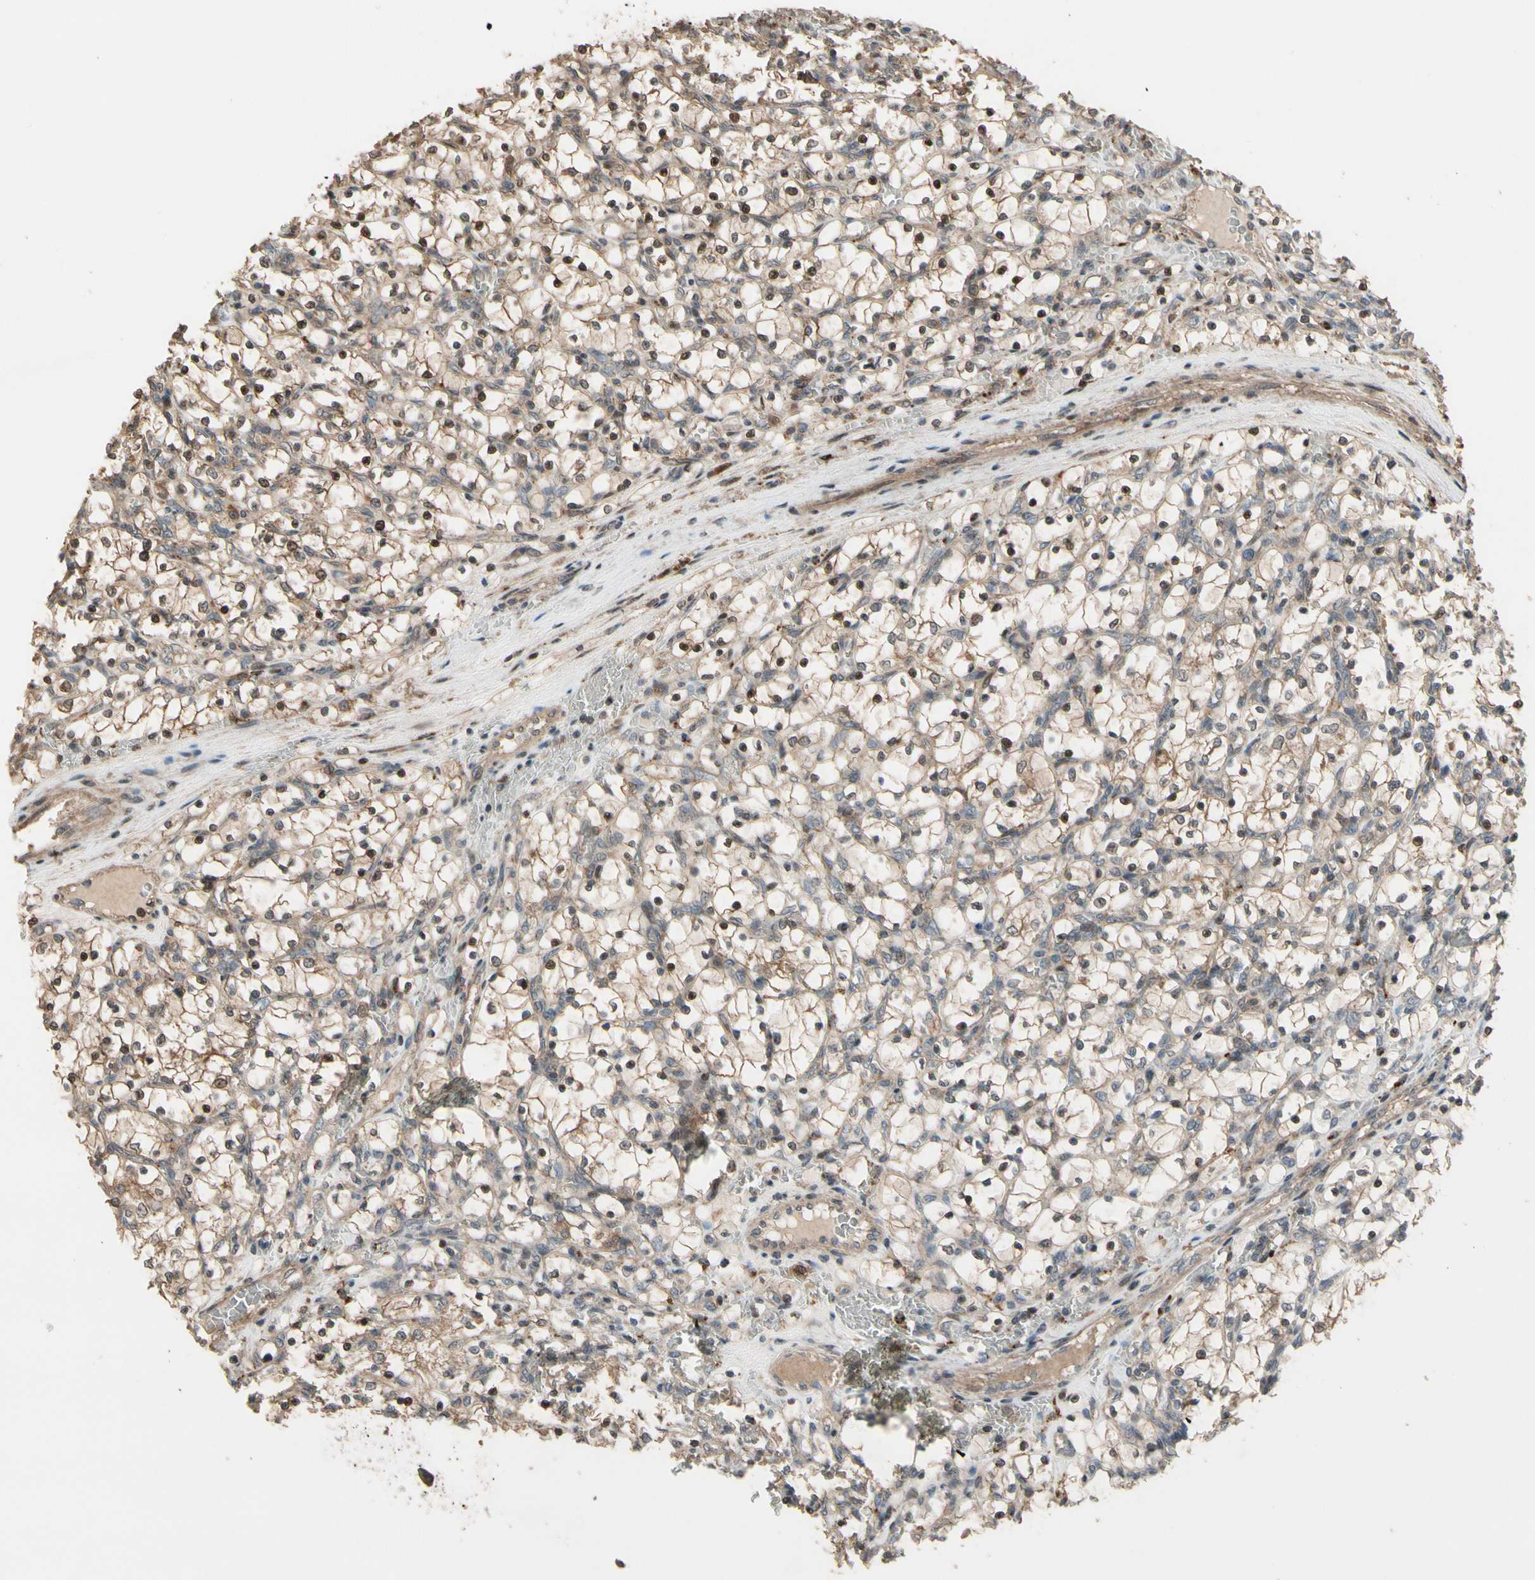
{"staining": {"intensity": "moderate", "quantity": "25%-75%", "location": "cytoplasmic/membranous,nuclear"}, "tissue": "renal cancer", "cell_type": "Tumor cells", "image_type": "cancer", "snomed": [{"axis": "morphology", "description": "Adenocarcinoma, NOS"}, {"axis": "topography", "description": "Kidney"}], "caption": "Renal cancer tissue displays moderate cytoplasmic/membranous and nuclear staining in about 25%-75% of tumor cells", "gene": "CSF1R", "patient": {"sex": "female", "age": 69}}